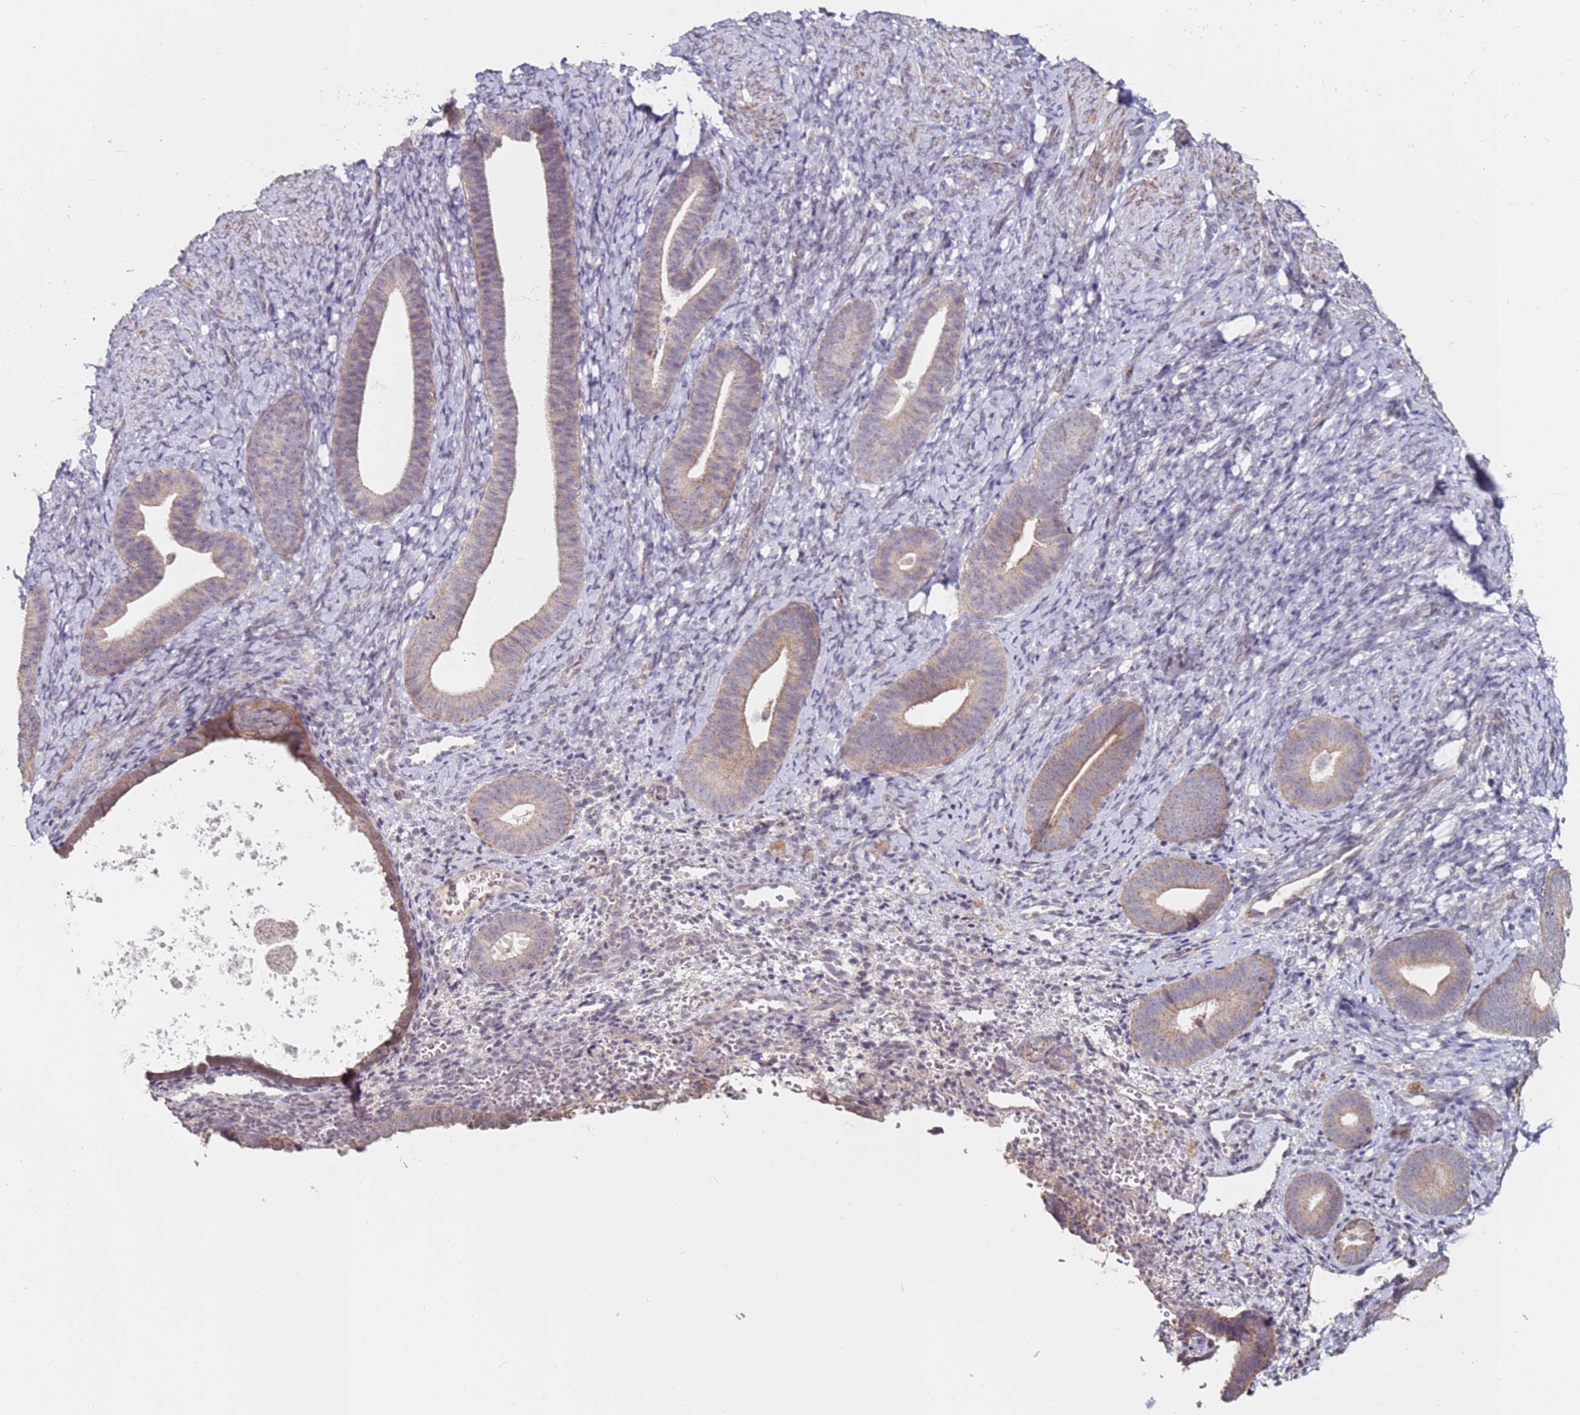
{"staining": {"intensity": "negative", "quantity": "none", "location": "none"}, "tissue": "endometrium", "cell_type": "Cells in endometrial stroma", "image_type": "normal", "snomed": [{"axis": "morphology", "description": "Normal tissue, NOS"}, {"axis": "topography", "description": "Endometrium"}], "caption": "Immunohistochemistry photomicrograph of benign human endometrium stained for a protein (brown), which exhibits no positivity in cells in endometrial stroma.", "gene": "RARS2", "patient": {"sex": "female", "age": 65}}